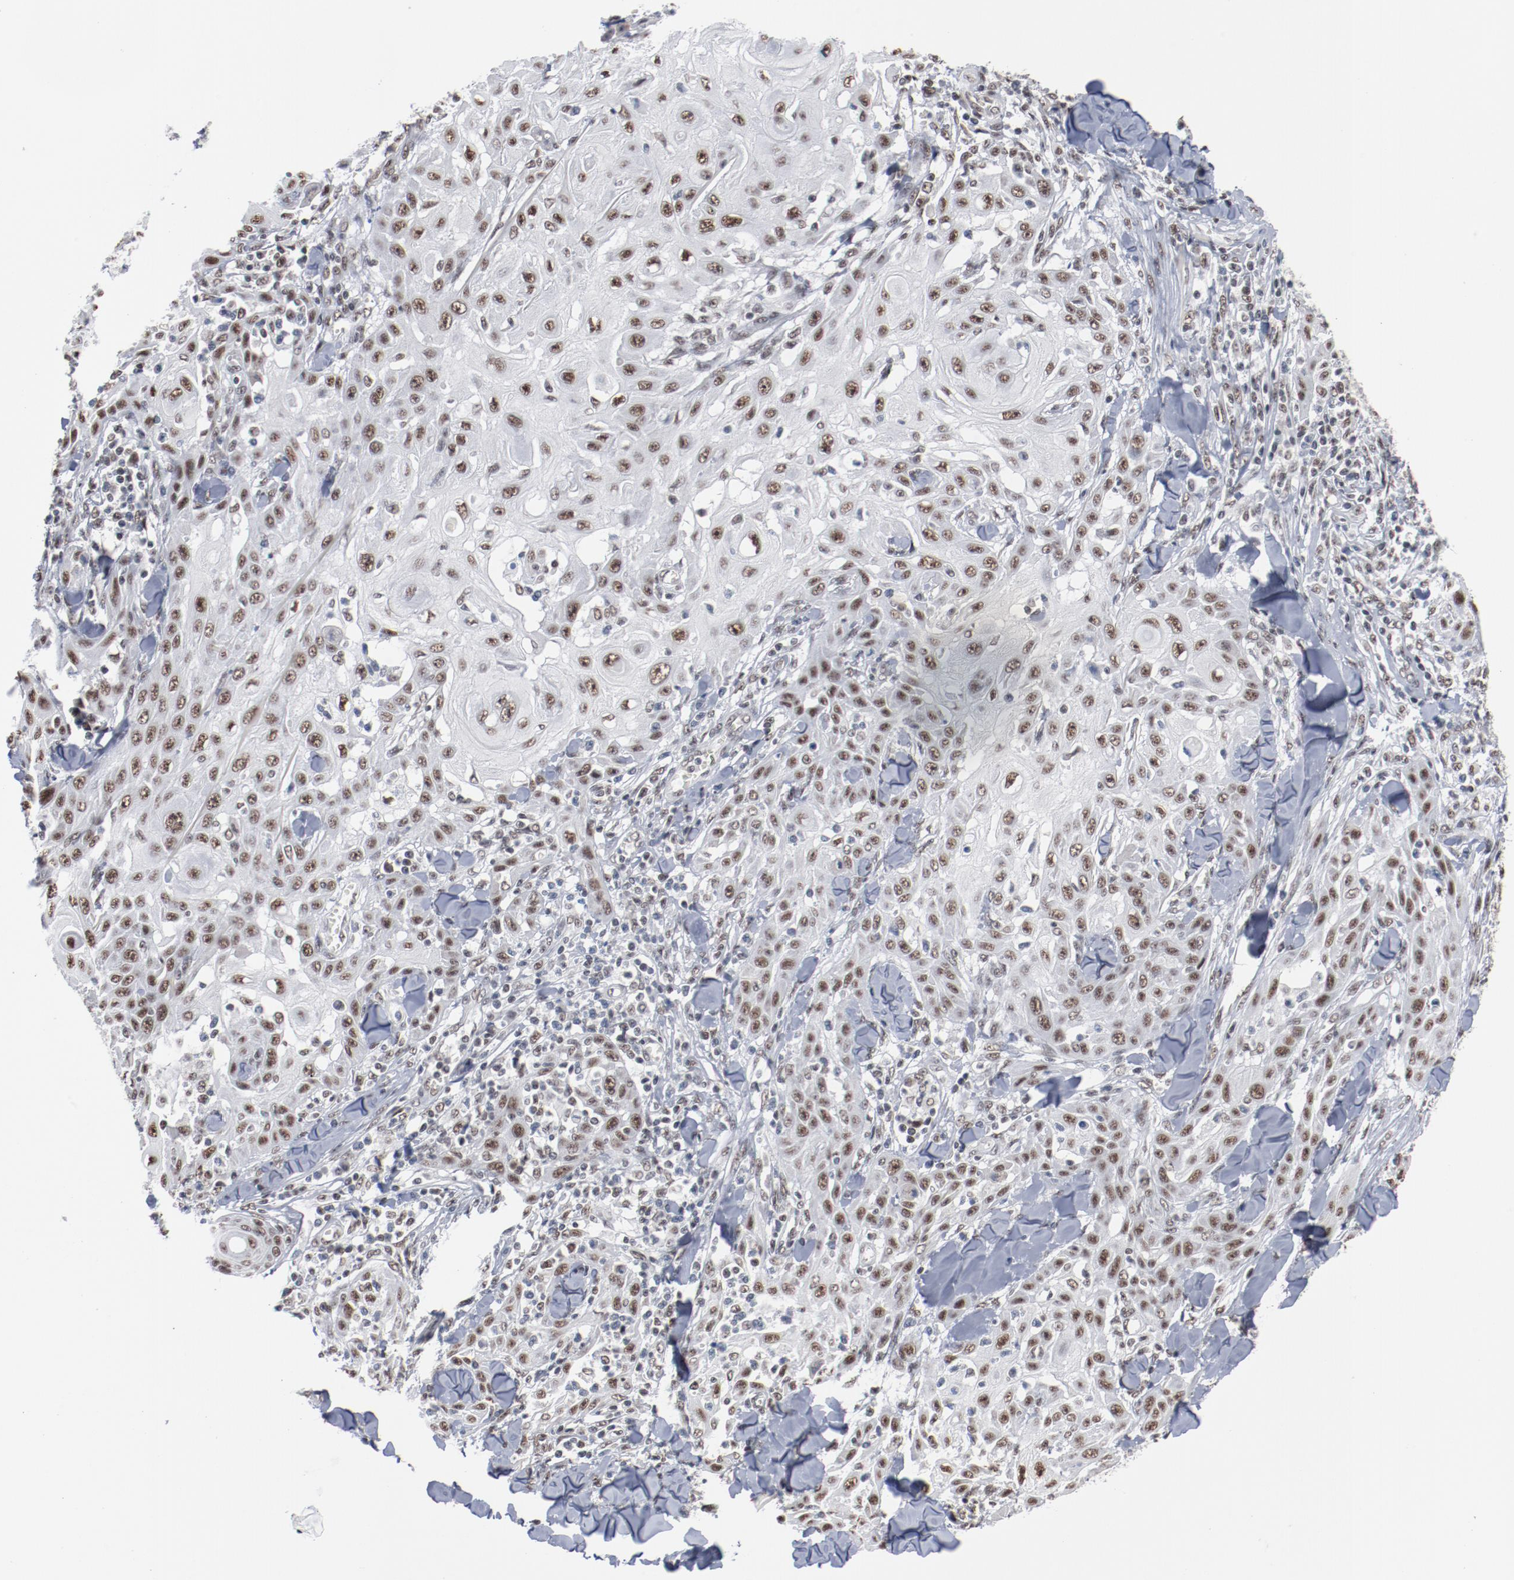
{"staining": {"intensity": "moderate", "quantity": ">75%", "location": "nuclear"}, "tissue": "skin cancer", "cell_type": "Tumor cells", "image_type": "cancer", "snomed": [{"axis": "morphology", "description": "Squamous cell carcinoma, NOS"}, {"axis": "topography", "description": "Skin"}], "caption": "IHC (DAB (3,3'-diaminobenzidine)) staining of skin cancer reveals moderate nuclear protein expression in approximately >75% of tumor cells.", "gene": "BUB3", "patient": {"sex": "male", "age": 24}}